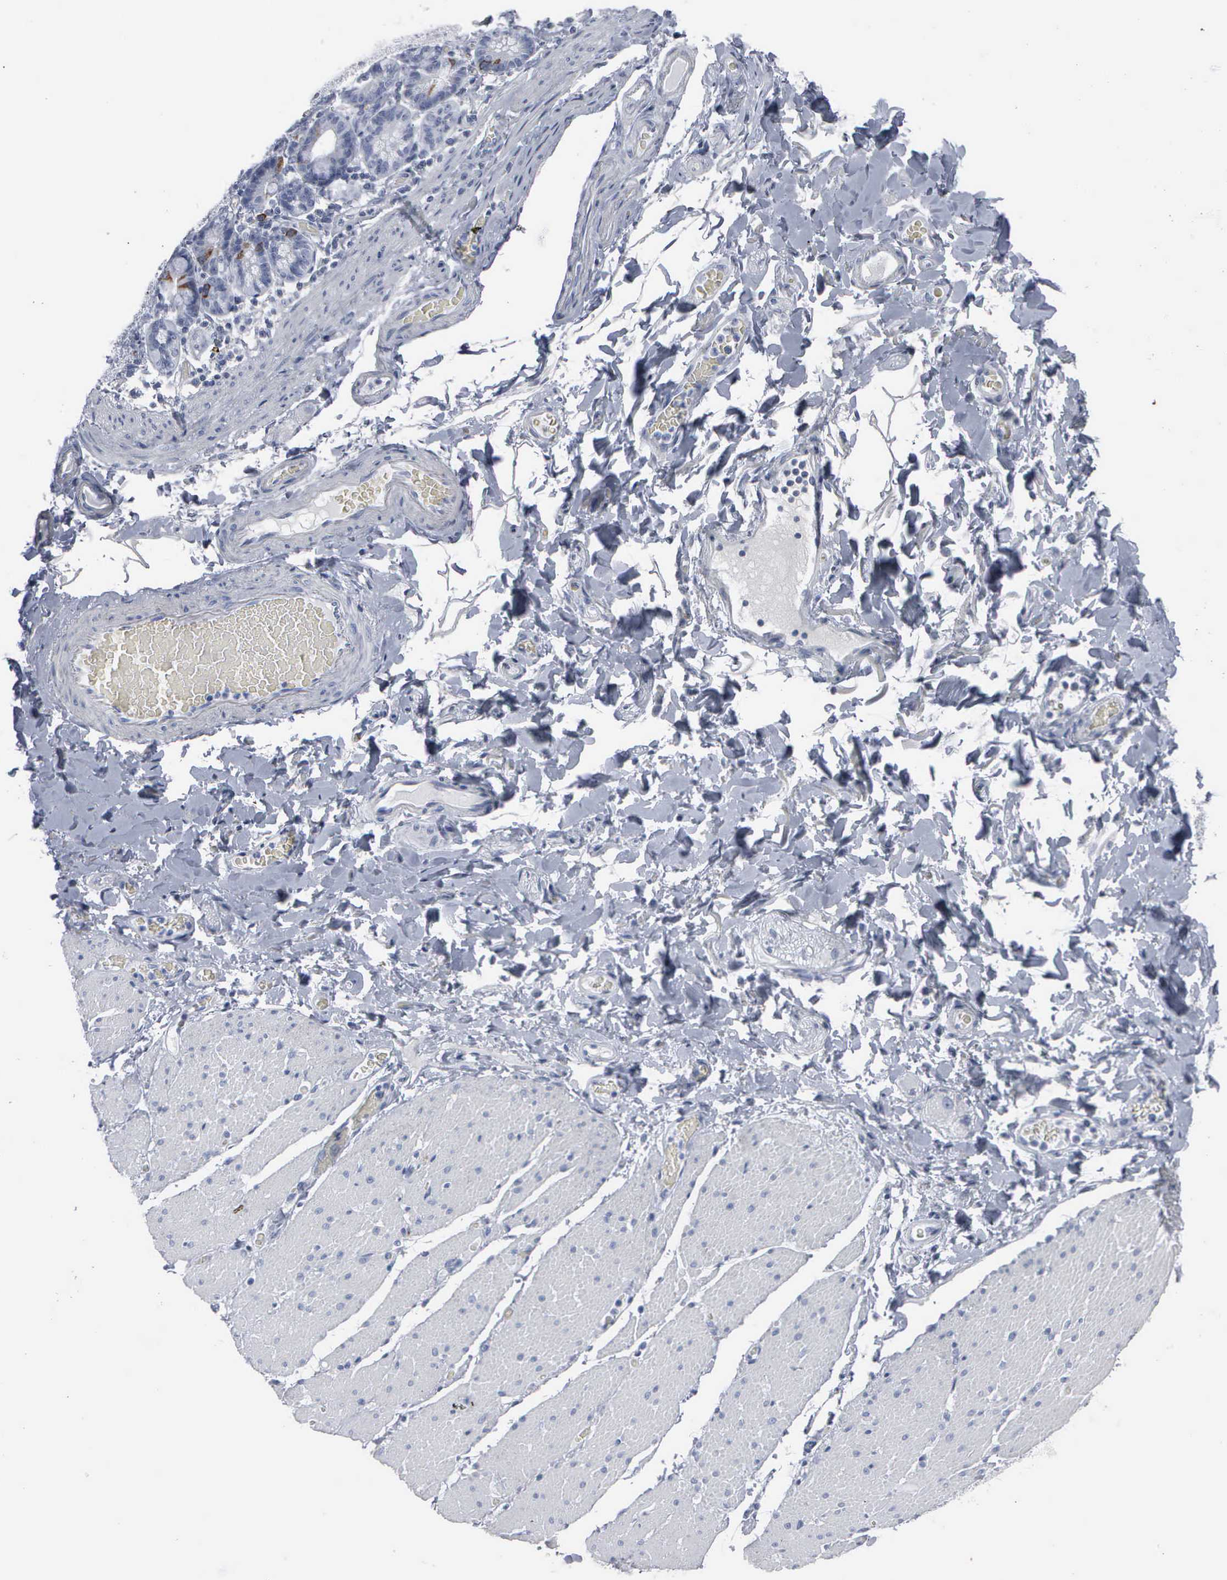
{"staining": {"intensity": "negative", "quantity": "none", "location": "none"}, "tissue": "adipose tissue", "cell_type": "Adipocytes", "image_type": "normal", "snomed": [{"axis": "morphology", "description": "Normal tissue, NOS"}, {"axis": "topography", "description": "Duodenum"}], "caption": "A high-resolution micrograph shows IHC staining of normal adipose tissue, which reveals no significant positivity in adipocytes.", "gene": "CCNB1", "patient": {"sex": "male", "age": 63}}